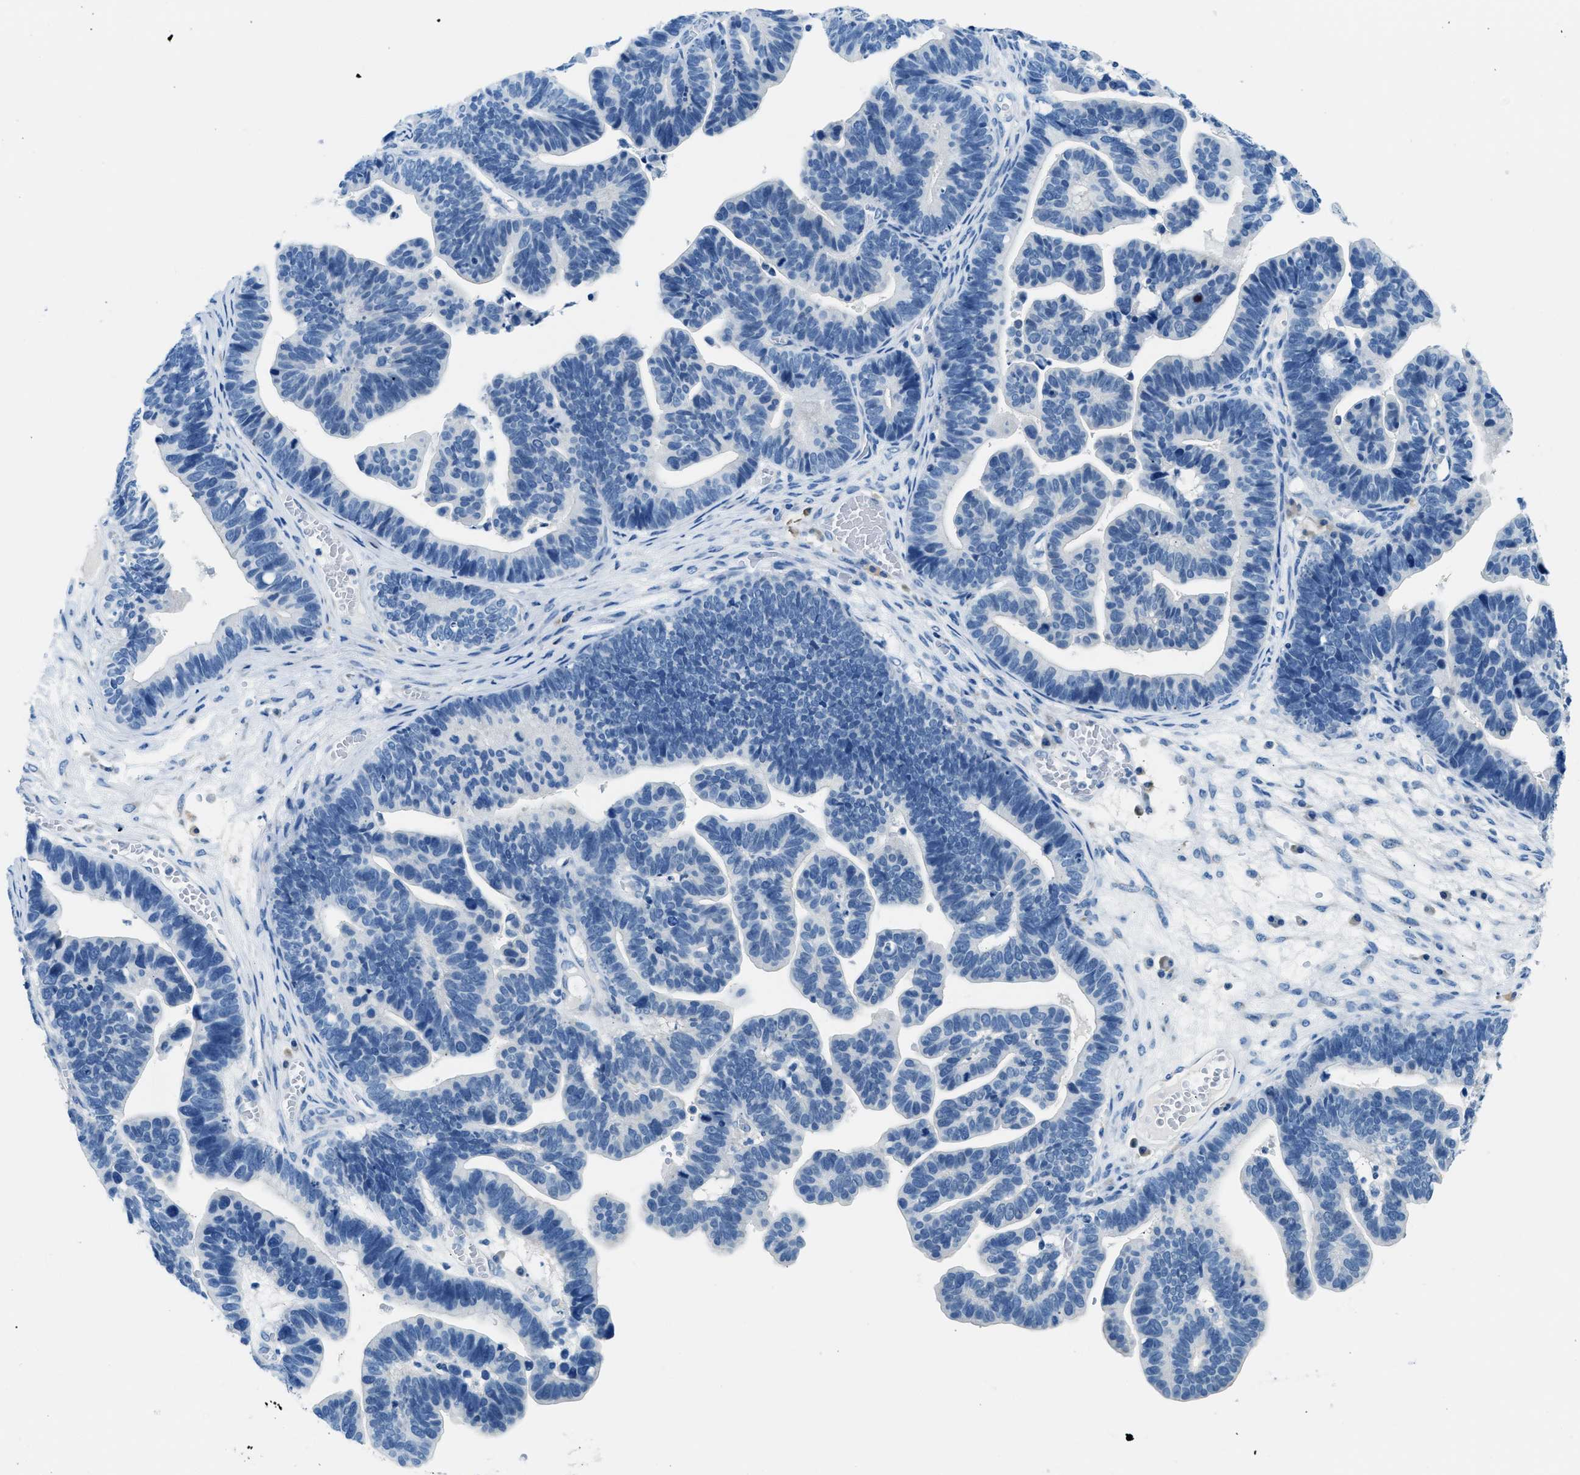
{"staining": {"intensity": "negative", "quantity": "none", "location": "none"}, "tissue": "ovarian cancer", "cell_type": "Tumor cells", "image_type": "cancer", "snomed": [{"axis": "morphology", "description": "Cystadenocarcinoma, serous, NOS"}, {"axis": "topography", "description": "Ovary"}], "caption": "Tumor cells are negative for protein expression in human ovarian serous cystadenocarcinoma.", "gene": "CLDN18", "patient": {"sex": "female", "age": 56}}